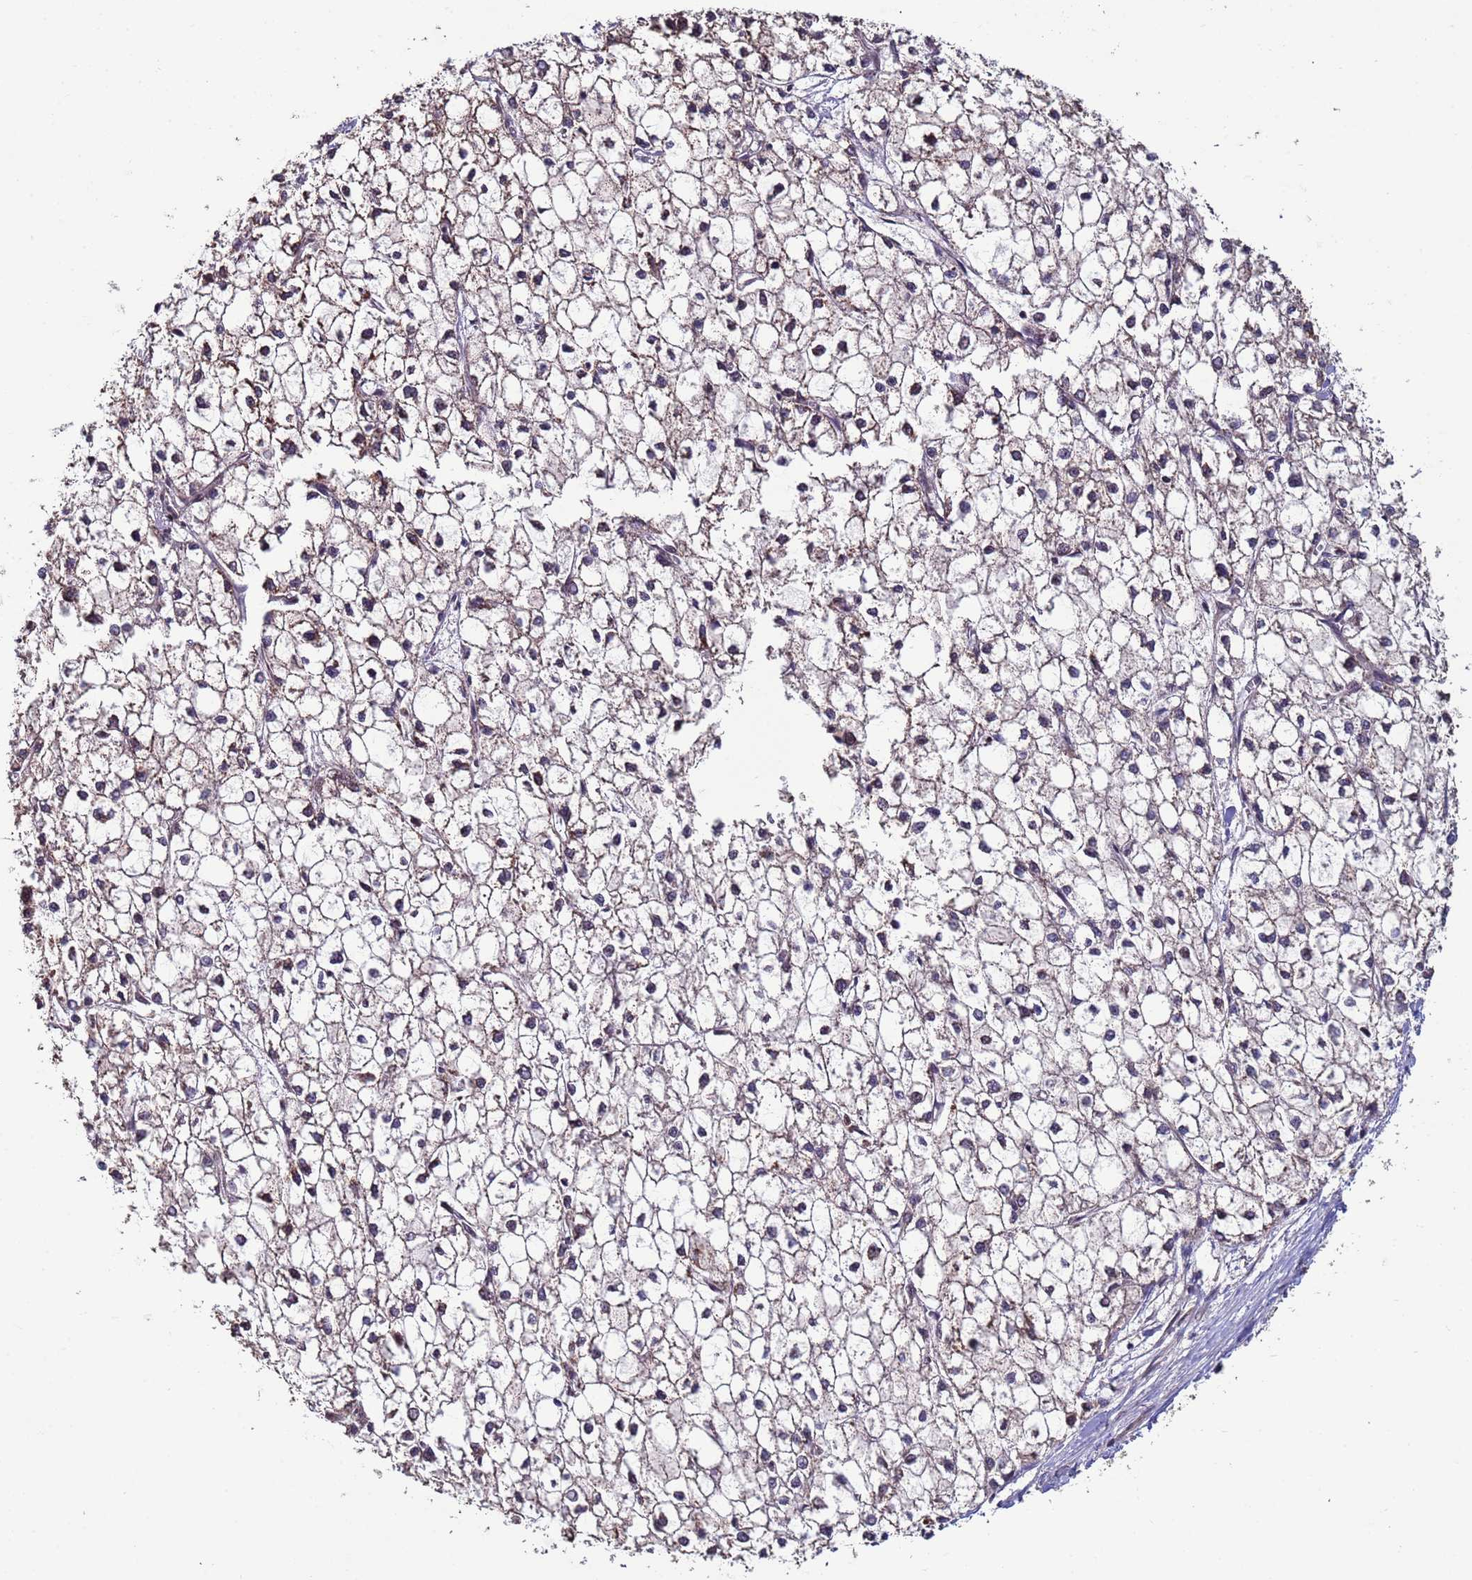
{"staining": {"intensity": "weak", "quantity": ">75%", "location": "cytoplasmic/membranous"}, "tissue": "liver cancer", "cell_type": "Tumor cells", "image_type": "cancer", "snomed": [{"axis": "morphology", "description": "Carcinoma, Hepatocellular, NOS"}, {"axis": "topography", "description": "Liver"}], "caption": "The image exhibits immunohistochemical staining of hepatocellular carcinoma (liver). There is weak cytoplasmic/membranous expression is appreciated in about >75% of tumor cells.", "gene": "CLHC1", "patient": {"sex": "female", "age": 43}}